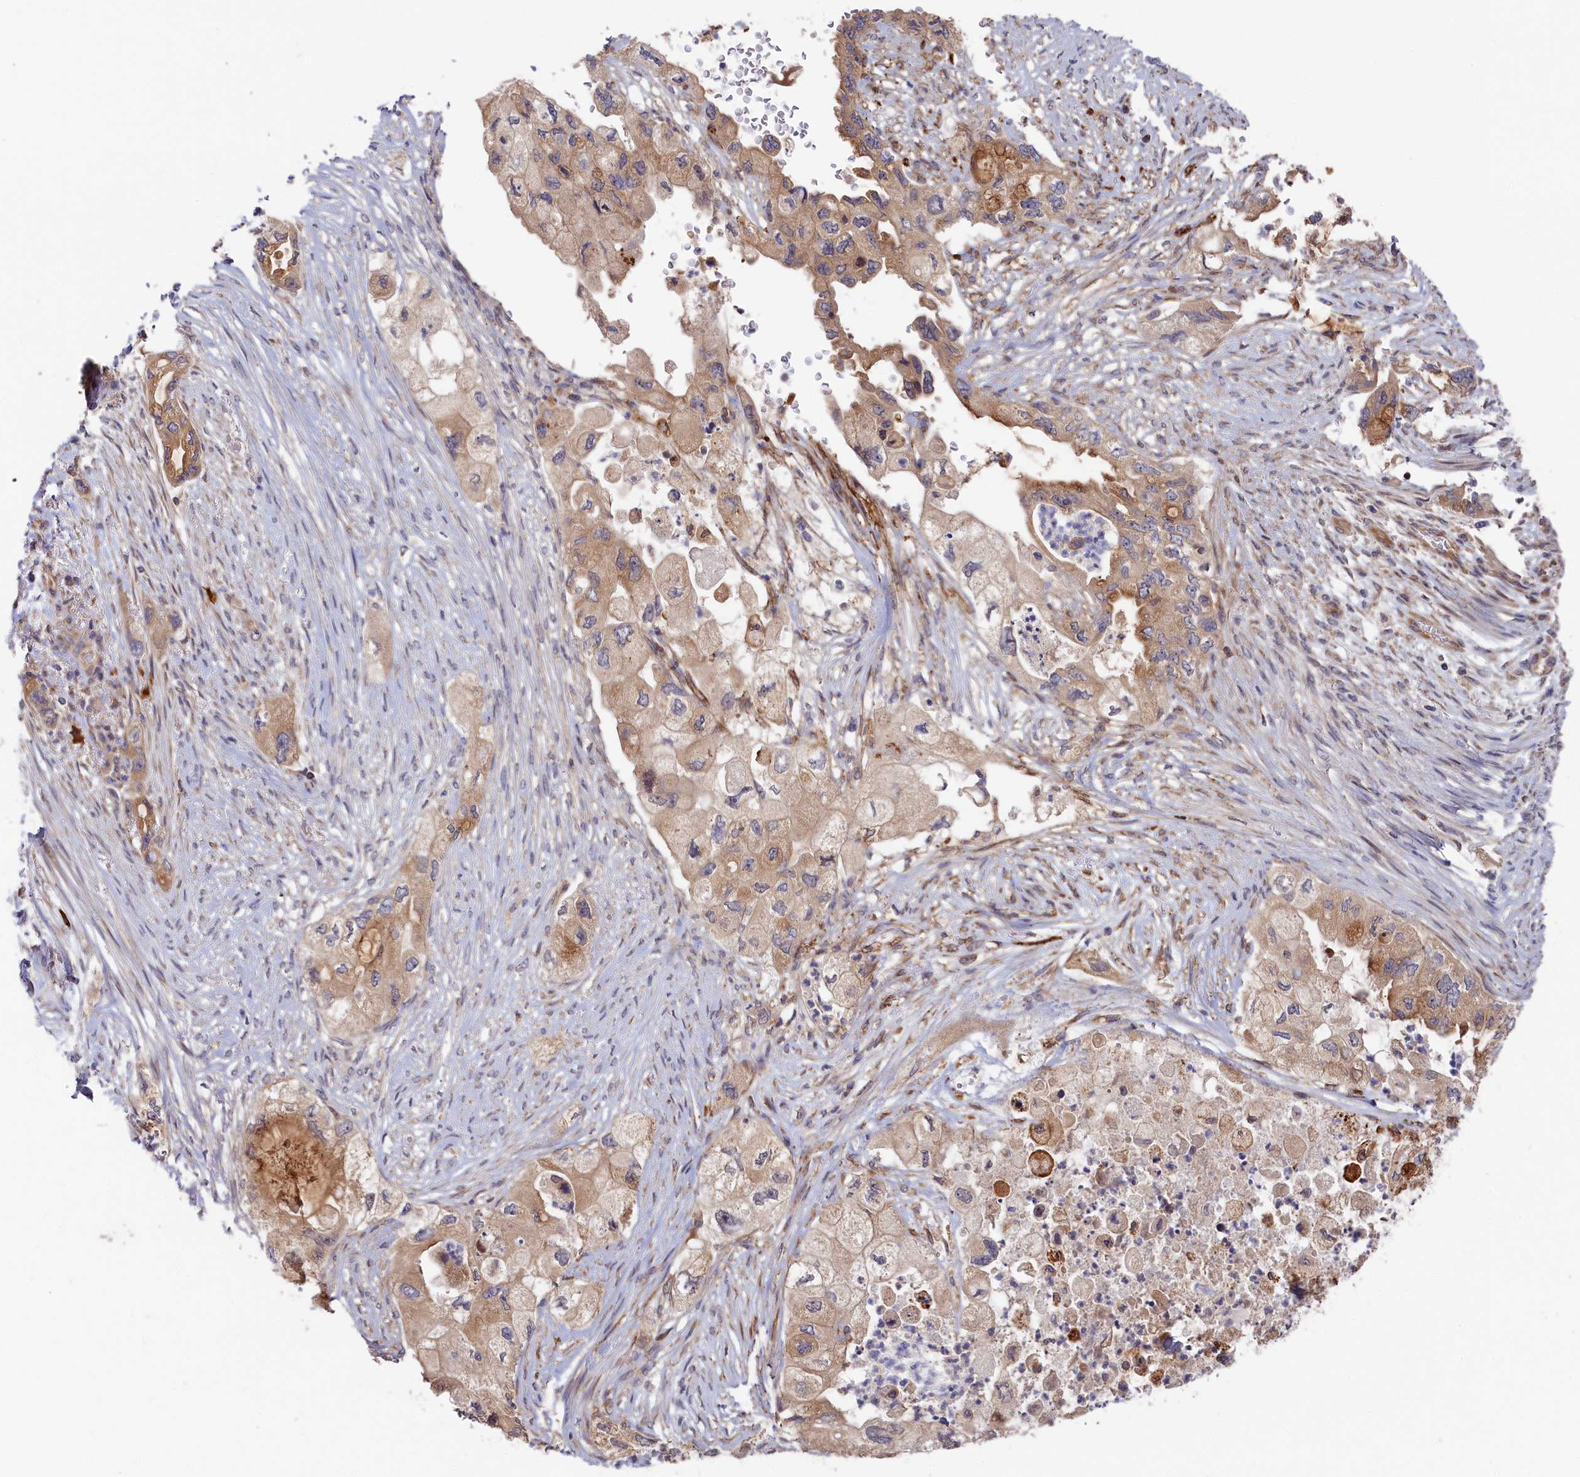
{"staining": {"intensity": "moderate", "quantity": ">75%", "location": "cytoplasmic/membranous"}, "tissue": "pancreatic cancer", "cell_type": "Tumor cells", "image_type": "cancer", "snomed": [{"axis": "morphology", "description": "Adenocarcinoma, NOS"}, {"axis": "topography", "description": "Pancreas"}], "caption": "IHC staining of adenocarcinoma (pancreatic), which demonstrates medium levels of moderate cytoplasmic/membranous expression in about >75% of tumor cells indicating moderate cytoplasmic/membranous protein staining. The staining was performed using DAB (3,3'-diaminobenzidine) (brown) for protein detection and nuclei were counterstained in hematoxylin (blue).", "gene": "CEP44", "patient": {"sex": "female", "age": 73}}